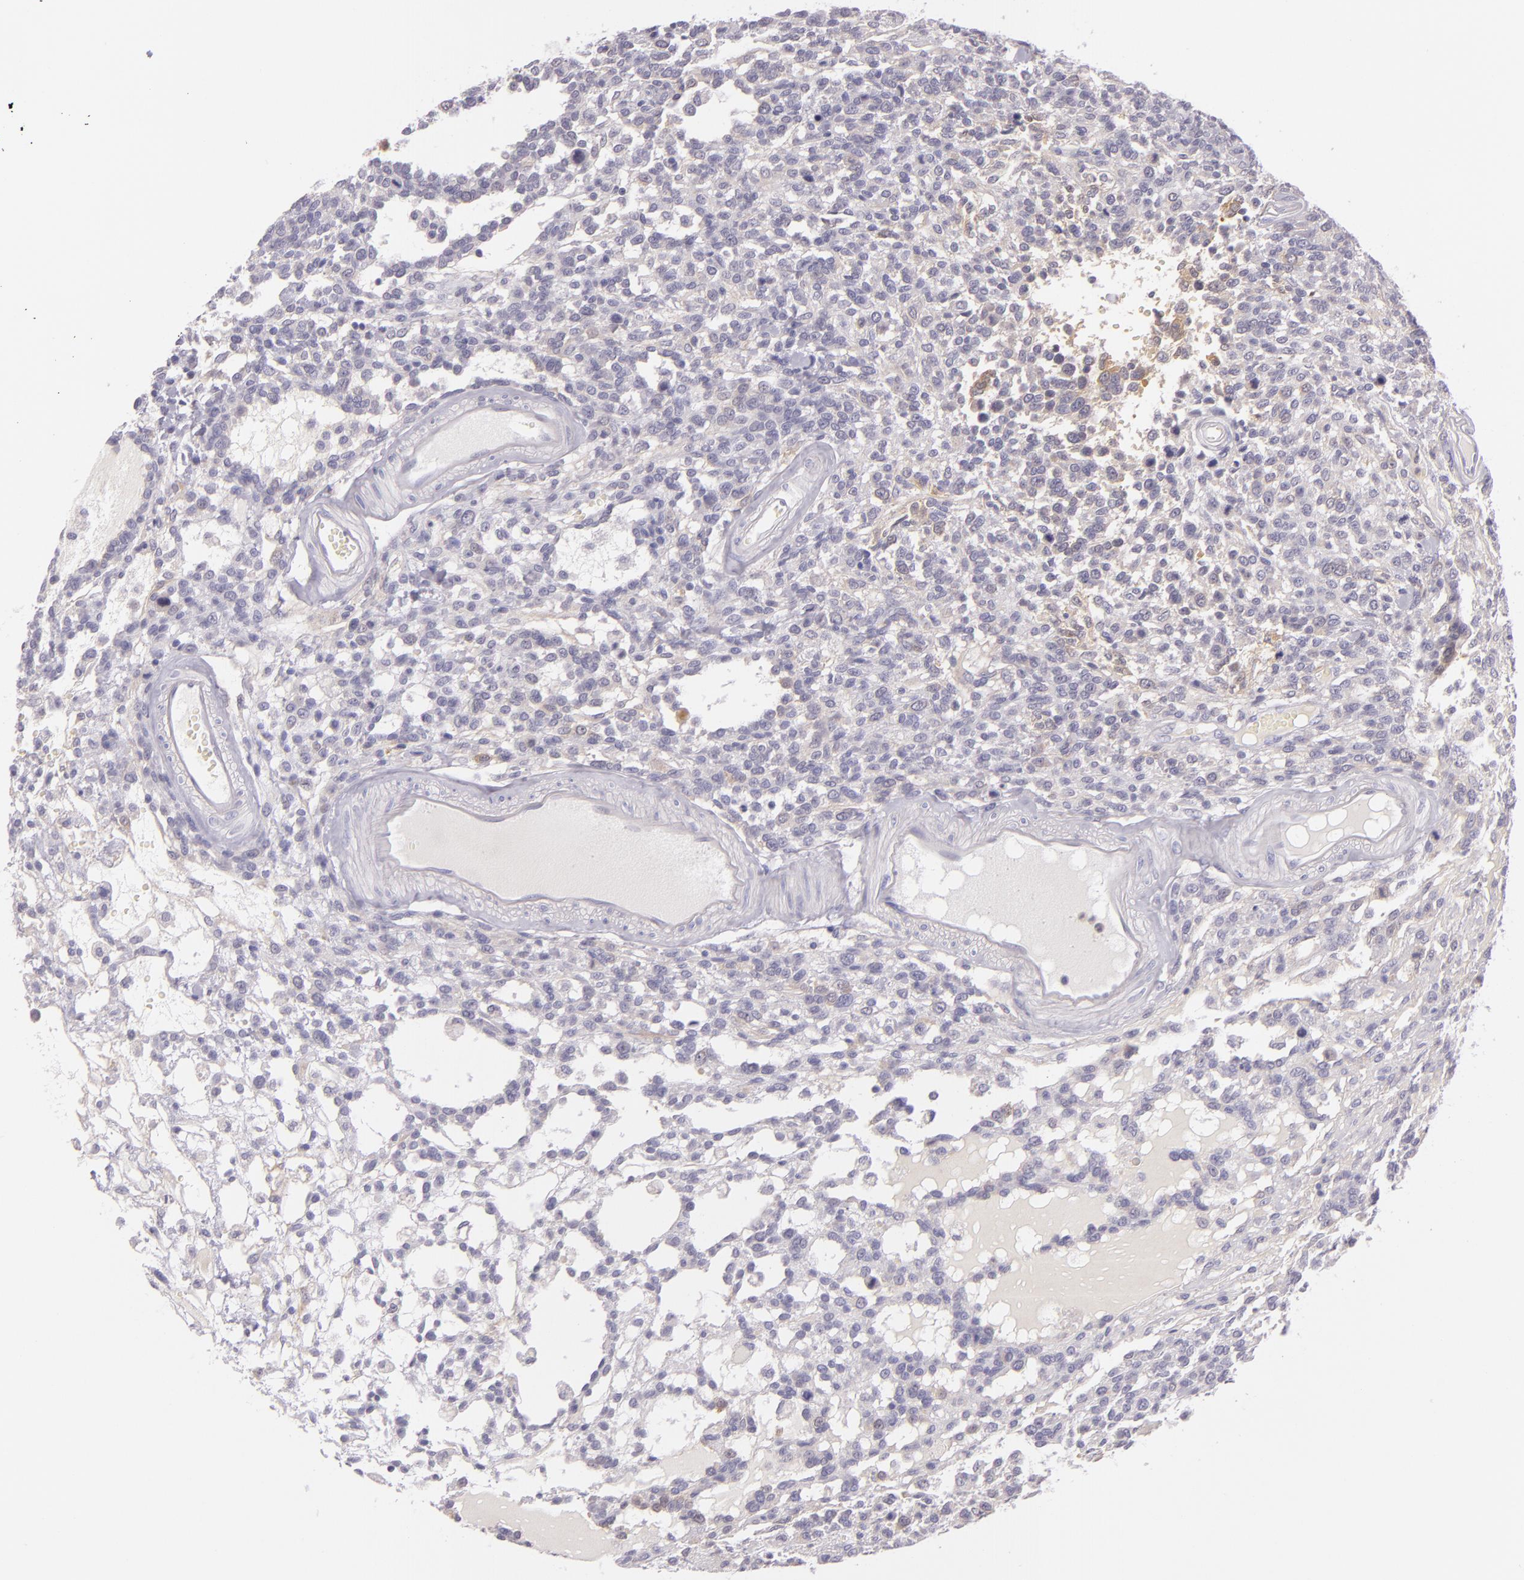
{"staining": {"intensity": "negative", "quantity": "none", "location": "none"}, "tissue": "glioma", "cell_type": "Tumor cells", "image_type": "cancer", "snomed": [{"axis": "morphology", "description": "Glioma, malignant, High grade"}, {"axis": "topography", "description": "Brain"}], "caption": "This is an IHC photomicrograph of human glioma. There is no expression in tumor cells.", "gene": "CBS", "patient": {"sex": "male", "age": 66}}